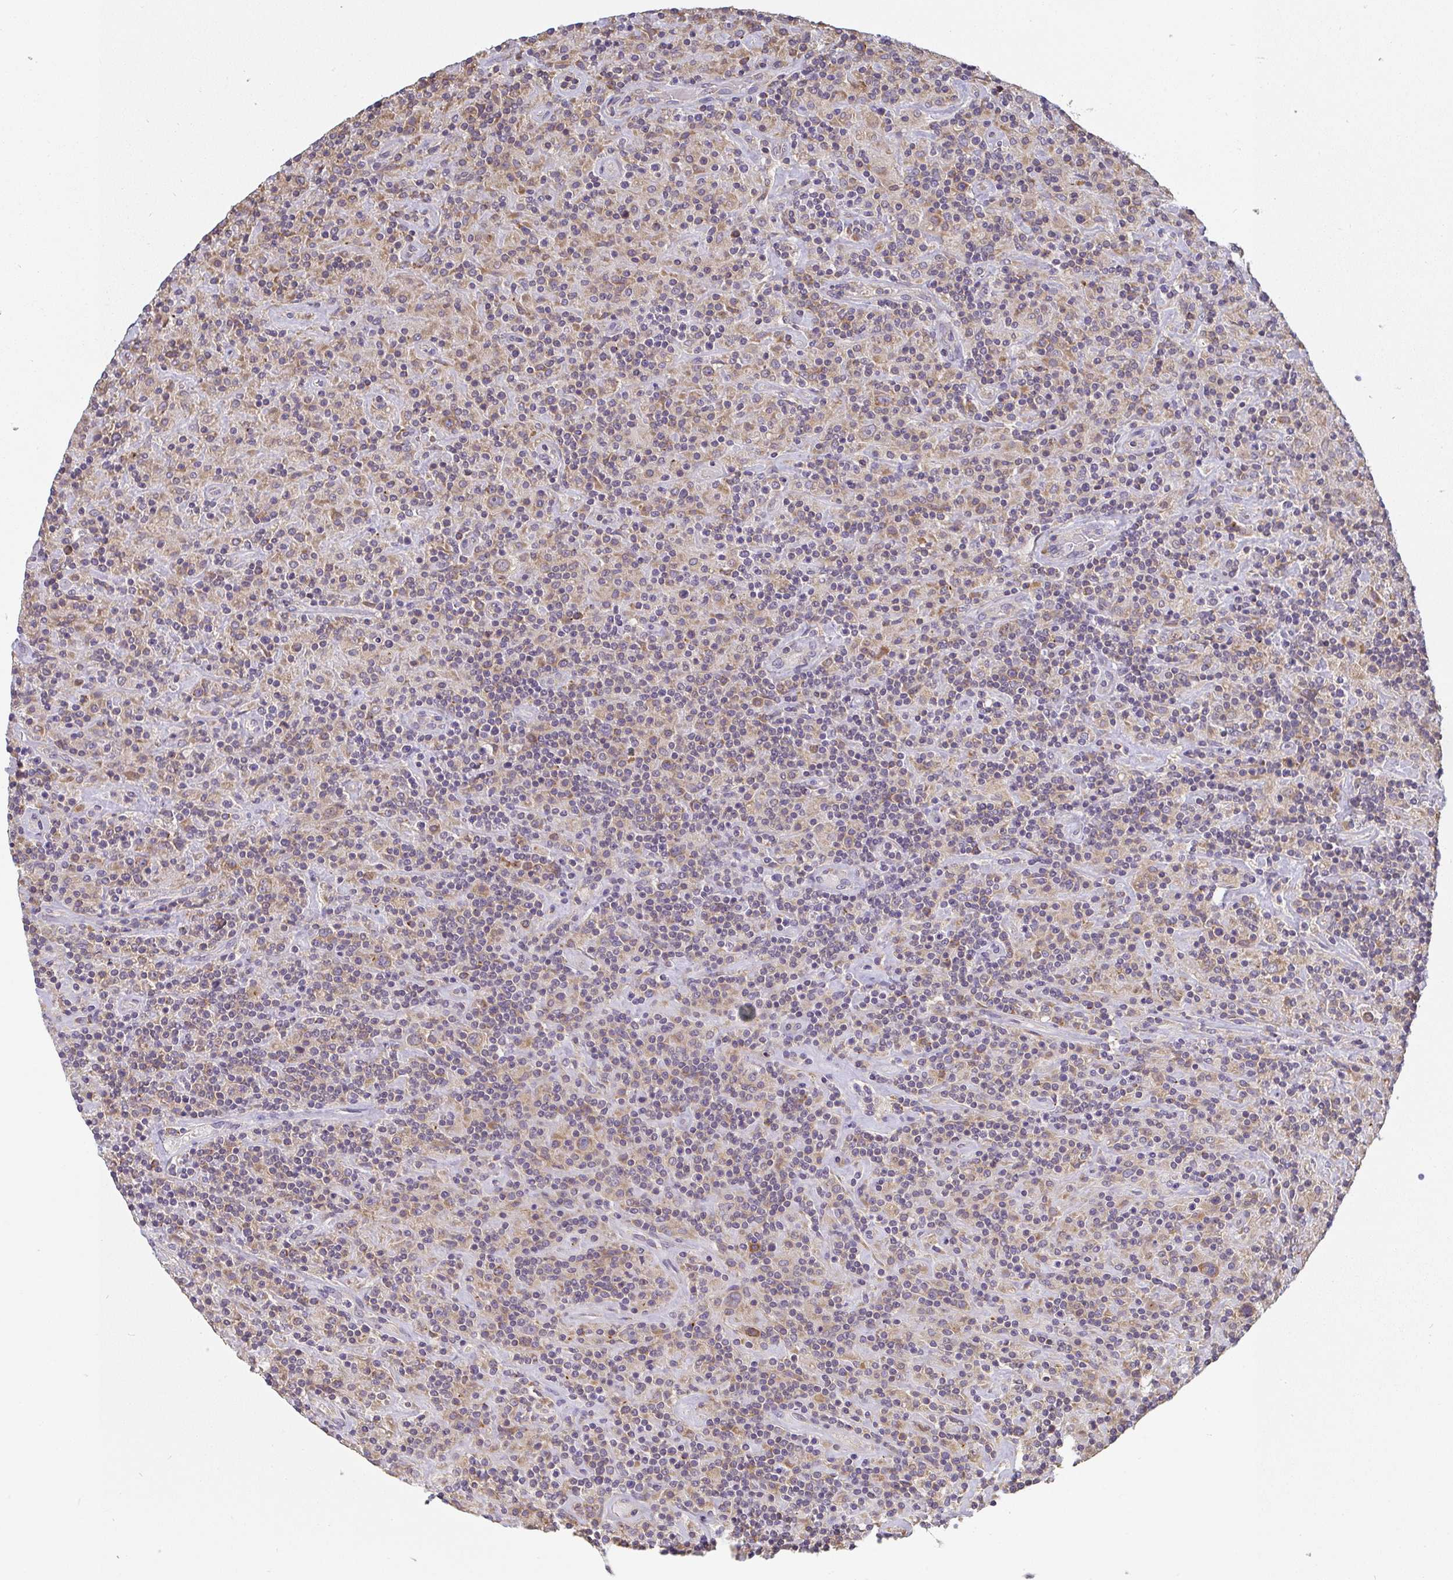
{"staining": {"intensity": "moderate", "quantity": ">75%", "location": "cytoplasmic/membranous"}, "tissue": "lymphoma", "cell_type": "Tumor cells", "image_type": "cancer", "snomed": [{"axis": "morphology", "description": "Hodgkin's disease, NOS"}, {"axis": "topography", "description": "Lymph node"}], "caption": "Immunohistochemical staining of human lymphoma shows medium levels of moderate cytoplasmic/membranous staining in approximately >75% of tumor cells. (IHC, brightfield microscopy, high magnification).", "gene": "SLC35B3", "patient": {"sex": "male", "age": 70}}